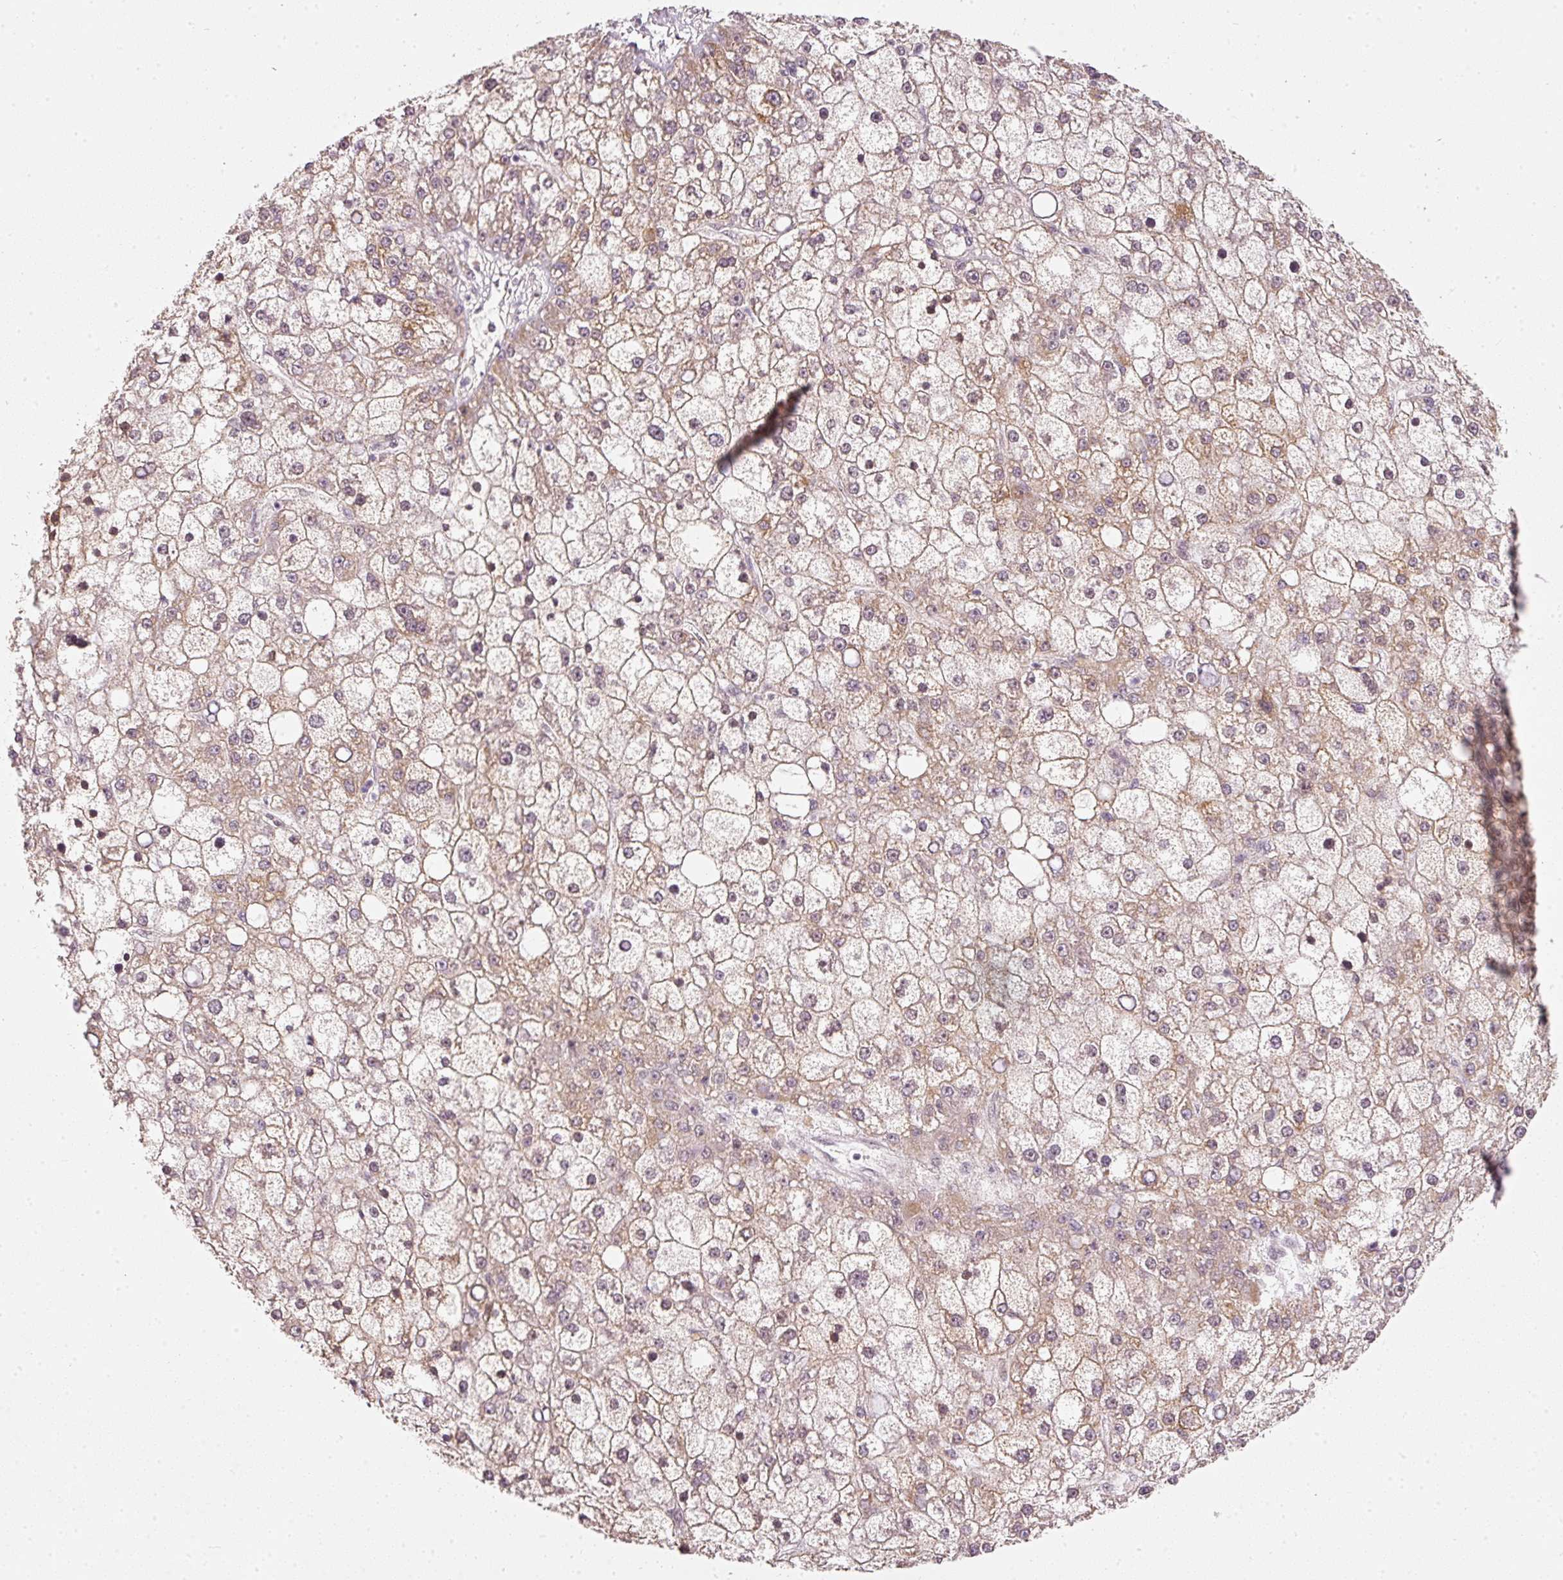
{"staining": {"intensity": "weak", "quantity": "25%-75%", "location": "cytoplasmic/membranous"}, "tissue": "liver cancer", "cell_type": "Tumor cells", "image_type": "cancer", "snomed": [{"axis": "morphology", "description": "Carcinoma, Hepatocellular, NOS"}, {"axis": "topography", "description": "Liver"}], "caption": "Human liver cancer (hepatocellular carcinoma) stained with a protein marker shows weak staining in tumor cells.", "gene": "FSTL3", "patient": {"sex": "male", "age": 67}}